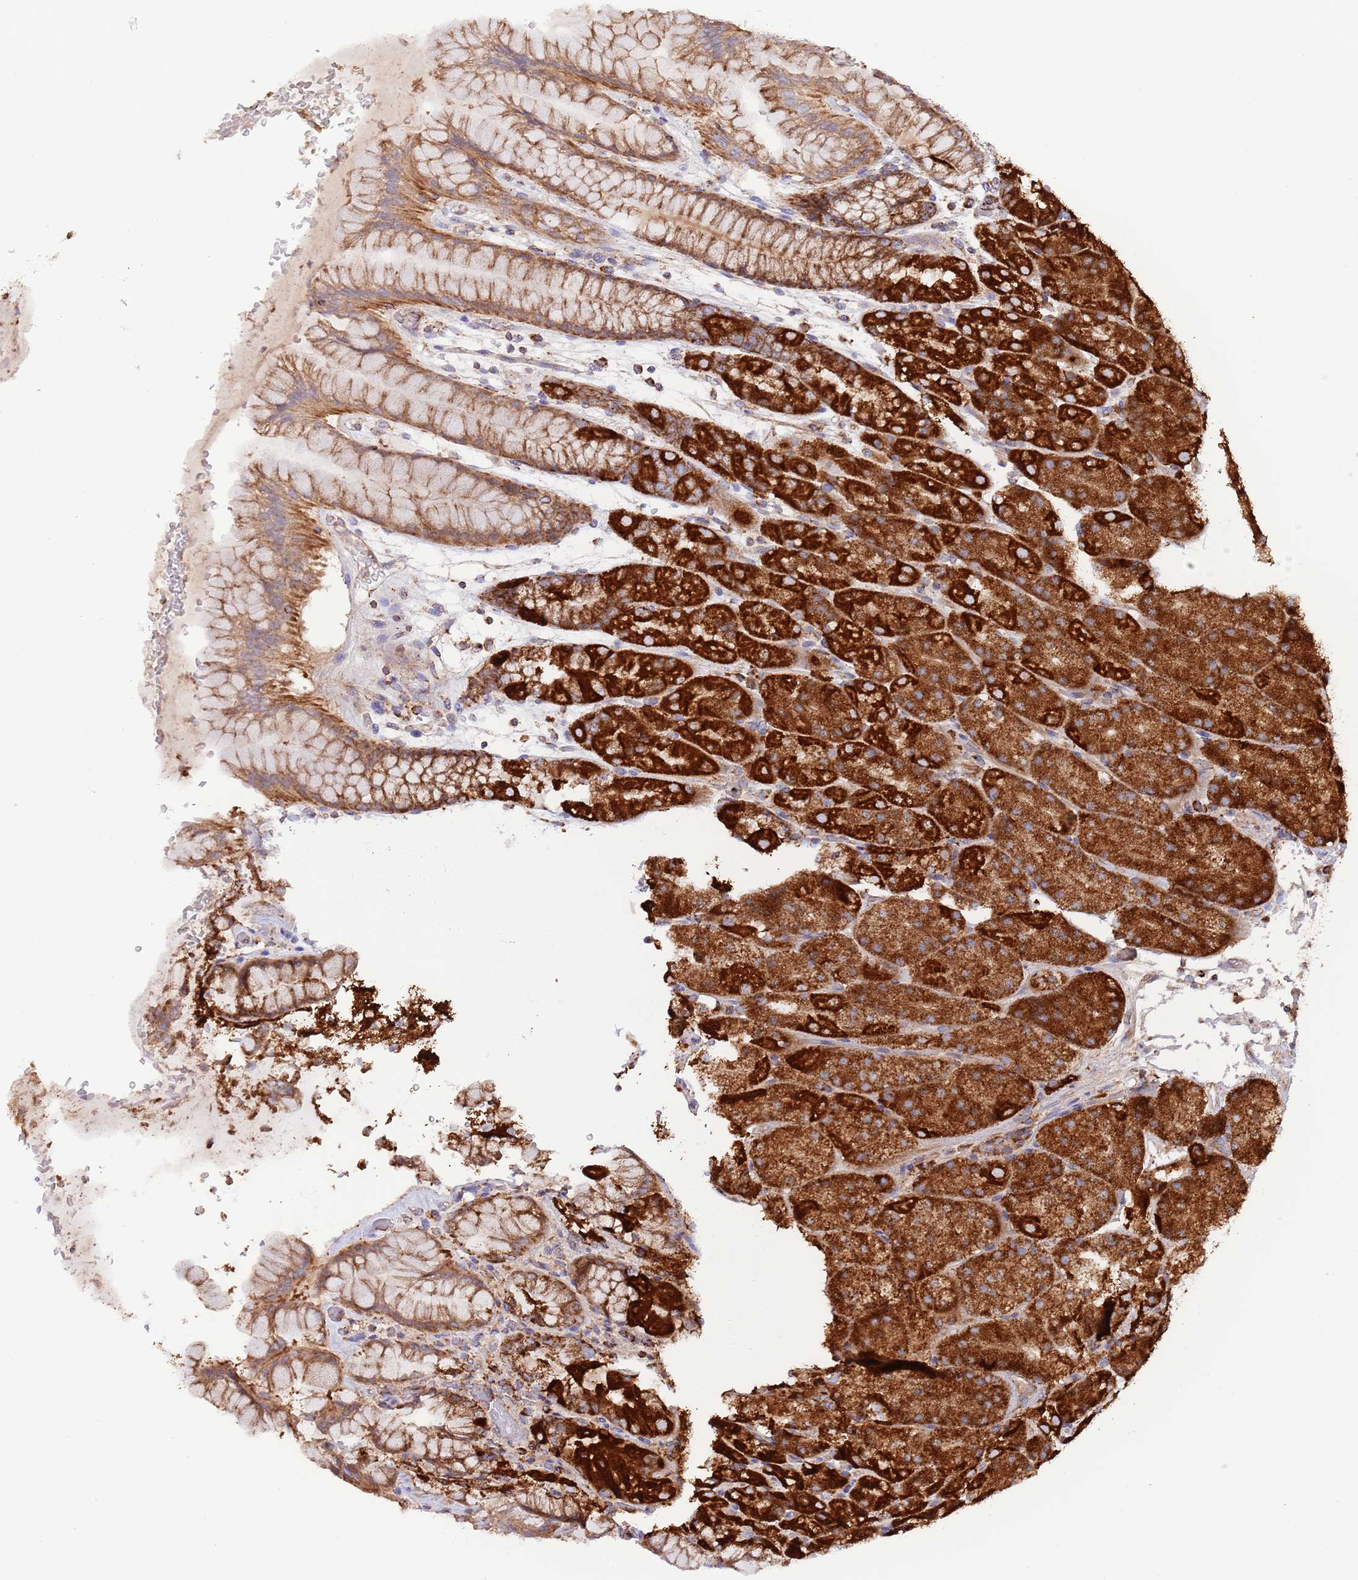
{"staining": {"intensity": "strong", "quantity": ">75%", "location": "cytoplasmic/membranous"}, "tissue": "stomach", "cell_type": "Glandular cells", "image_type": "normal", "snomed": [{"axis": "morphology", "description": "Normal tissue, NOS"}, {"axis": "topography", "description": "Stomach, upper"}, {"axis": "topography", "description": "Stomach, lower"}], "caption": "Glandular cells demonstrate high levels of strong cytoplasmic/membranous positivity in approximately >75% of cells in benign stomach. Using DAB (3,3'-diaminobenzidine) (brown) and hematoxylin (blue) stains, captured at high magnification using brightfield microscopy.", "gene": "DNAJA3", "patient": {"sex": "male", "age": 67}}